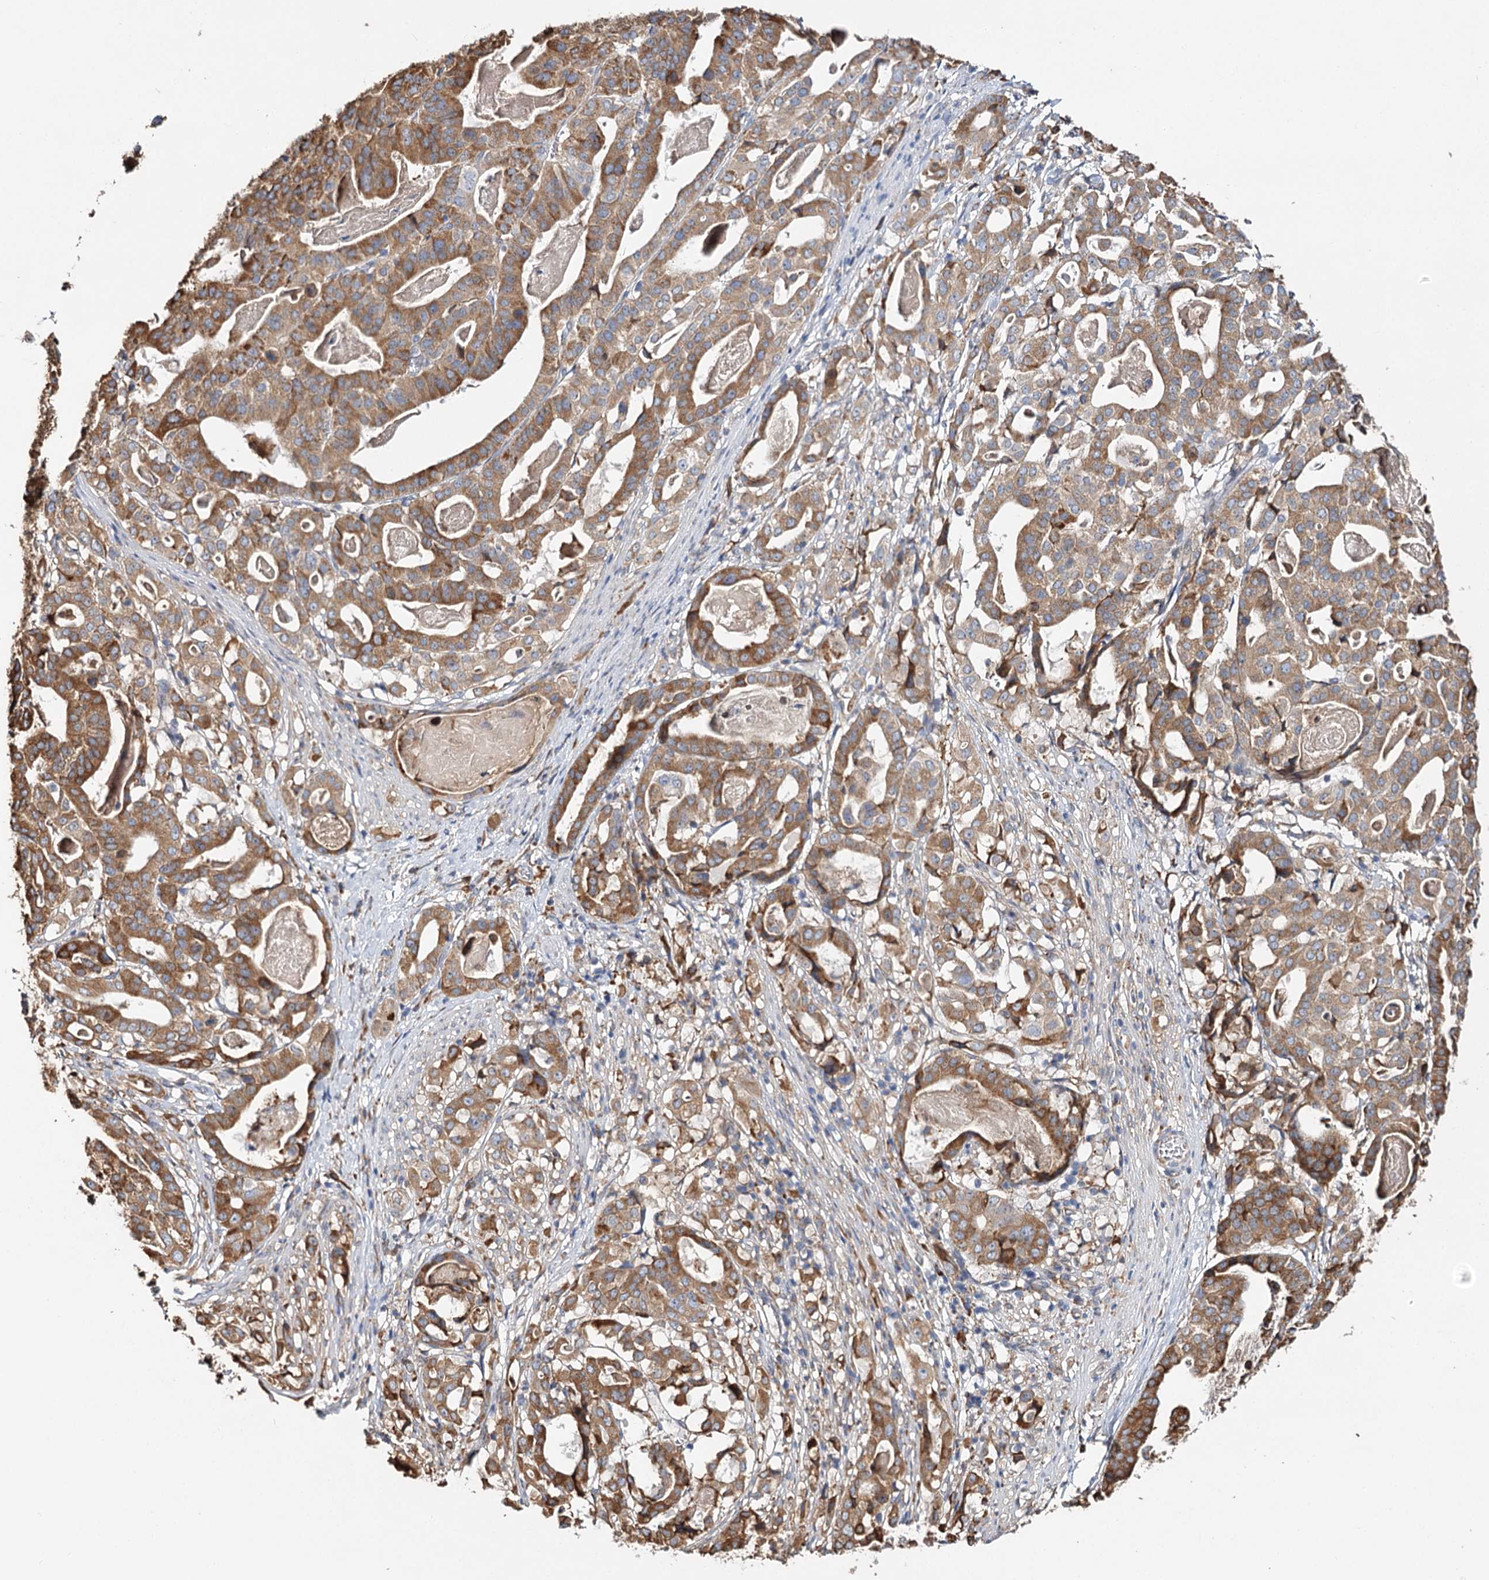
{"staining": {"intensity": "strong", "quantity": ">75%", "location": "cytoplasmic/membranous"}, "tissue": "stomach cancer", "cell_type": "Tumor cells", "image_type": "cancer", "snomed": [{"axis": "morphology", "description": "Adenocarcinoma, NOS"}, {"axis": "topography", "description": "Stomach"}], "caption": "Immunohistochemistry histopathology image of human stomach cancer (adenocarcinoma) stained for a protein (brown), which exhibits high levels of strong cytoplasmic/membranous staining in about >75% of tumor cells.", "gene": "VEGFA", "patient": {"sex": "male", "age": 48}}